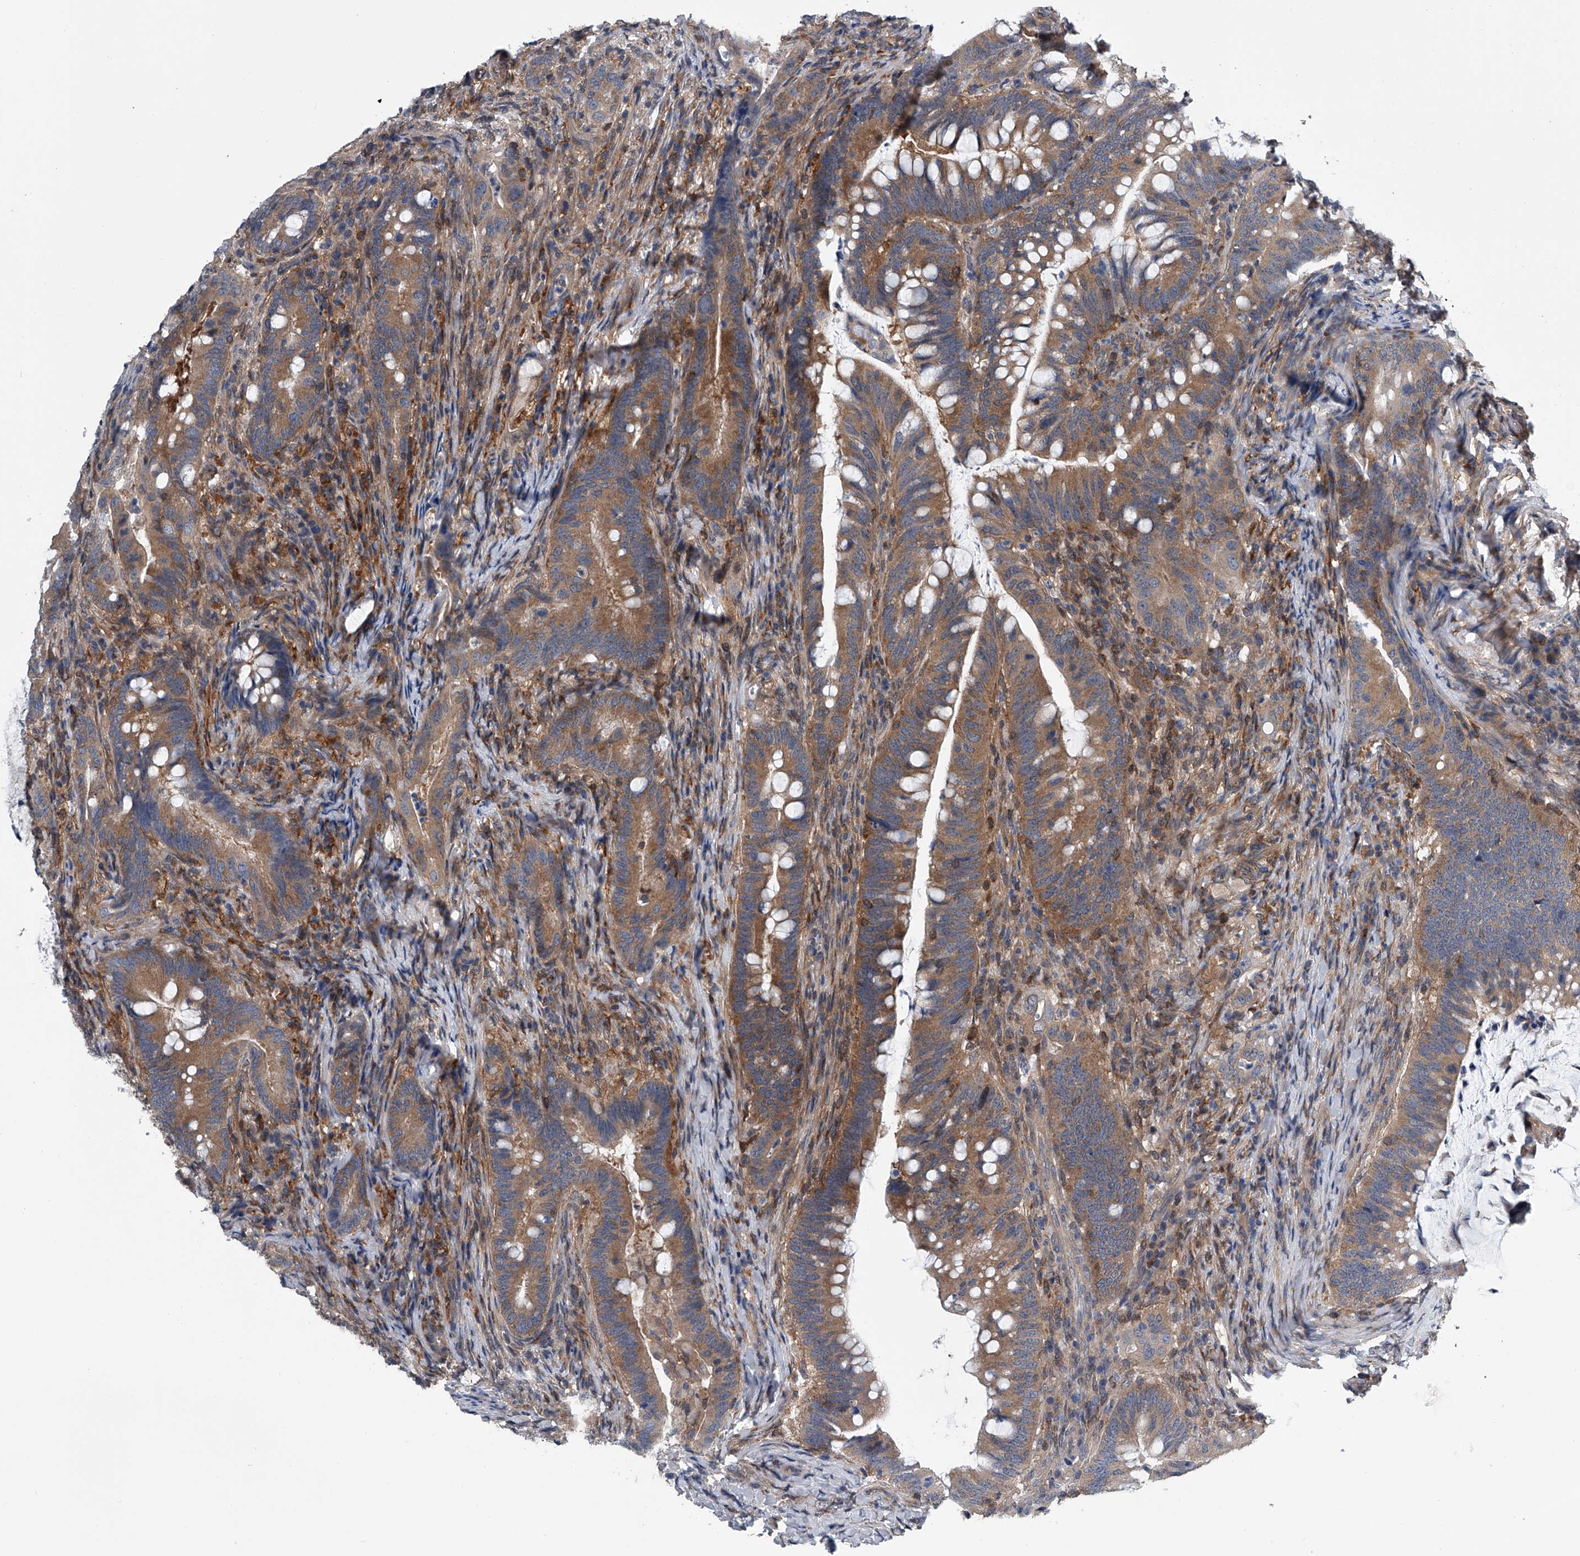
{"staining": {"intensity": "moderate", "quantity": ">75%", "location": "cytoplasmic/membranous"}, "tissue": "colorectal cancer", "cell_type": "Tumor cells", "image_type": "cancer", "snomed": [{"axis": "morphology", "description": "Adenocarcinoma, NOS"}, {"axis": "topography", "description": "Colon"}], "caption": "Approximately >75% of tumor cells in human colorectal cancer reveal moderate cytoplasmic/membranous protein staining as visualized by brown immunohistochemical staining.", "gene": "PPP2R5D", "patient": {"sex": "female", "age": 66}}